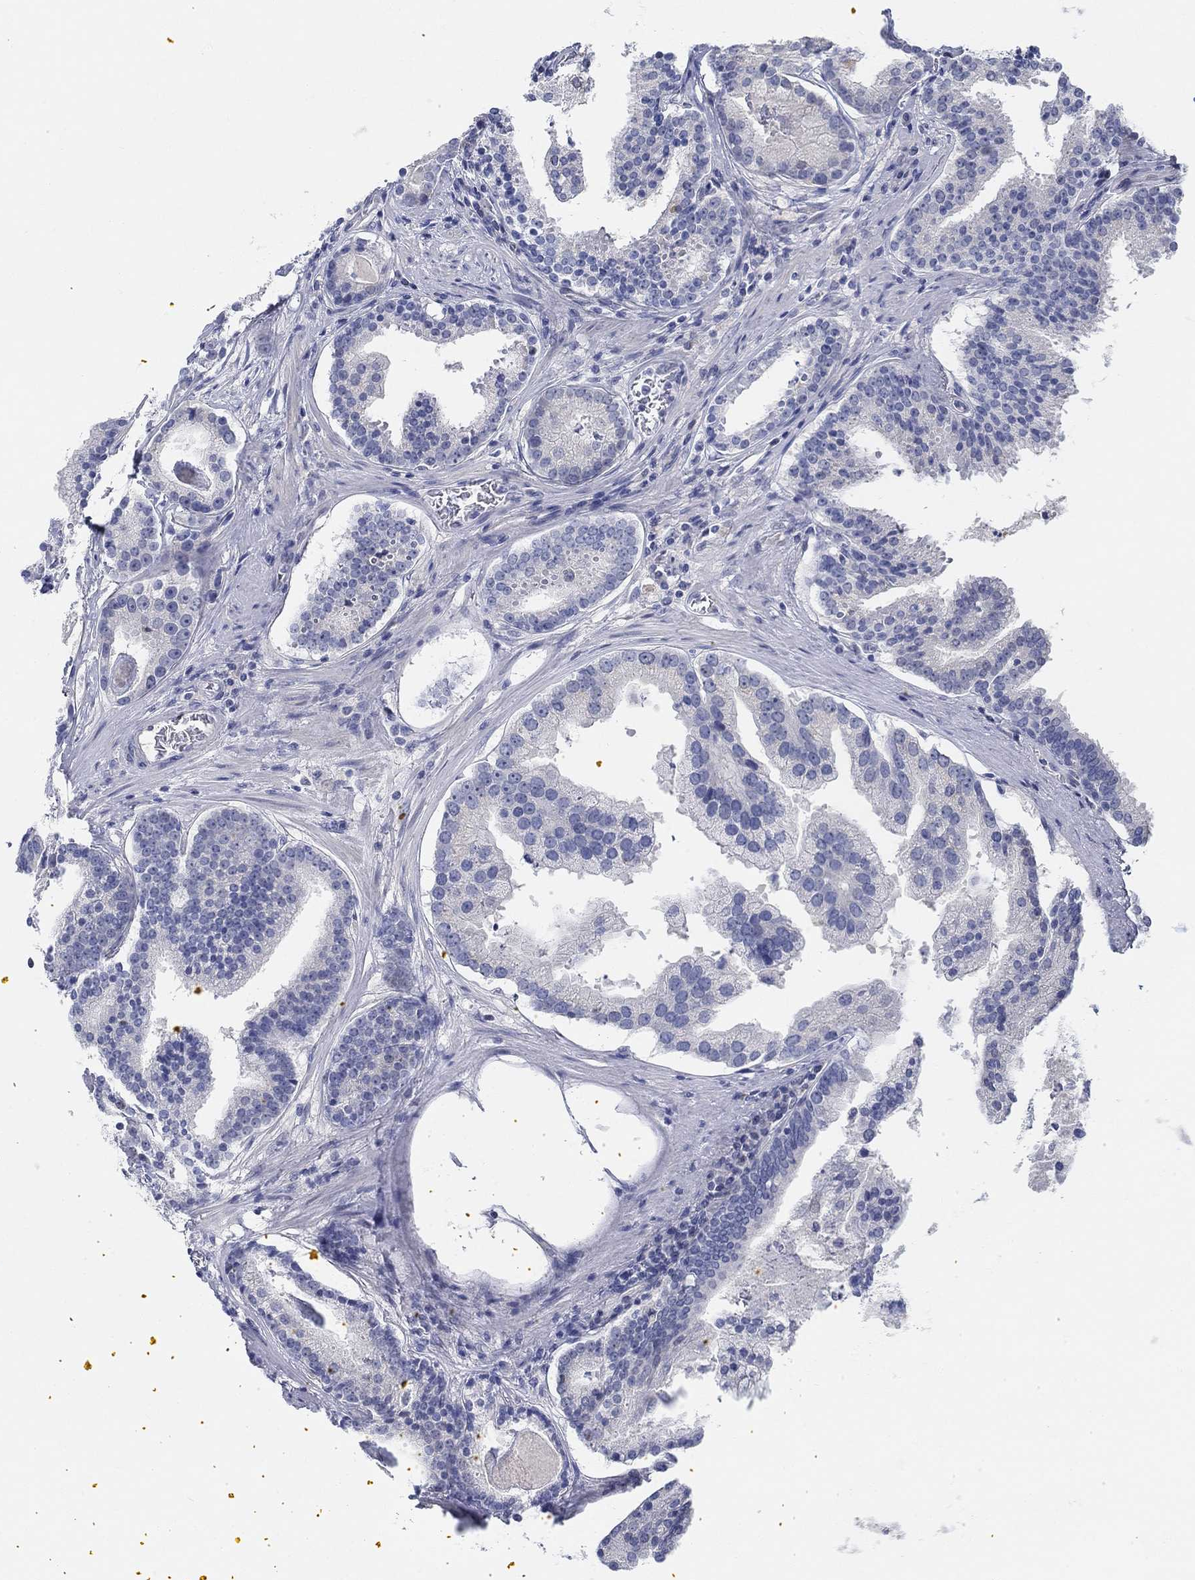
{"staining": {"intensity": "negative", "quantity": "none", "location": "none"}, "tissue": "prostate cancer", "cell_type": "Tumor cells", "image_type": "cancer", "snomed": [{"axis": "morphology", "description": "Adenocarcinoma, NOS"}, {"axis": "topography", "description": "Prostate and seminal vesicle, NOS"}, {"axis": "topography", "description": "Prostate"}], "caption": "Tumor cells show no significant positivity in prostate adenocarcinoma.", "gene": "SNTG2", "patient": {"sex": "male", "age": 44}}